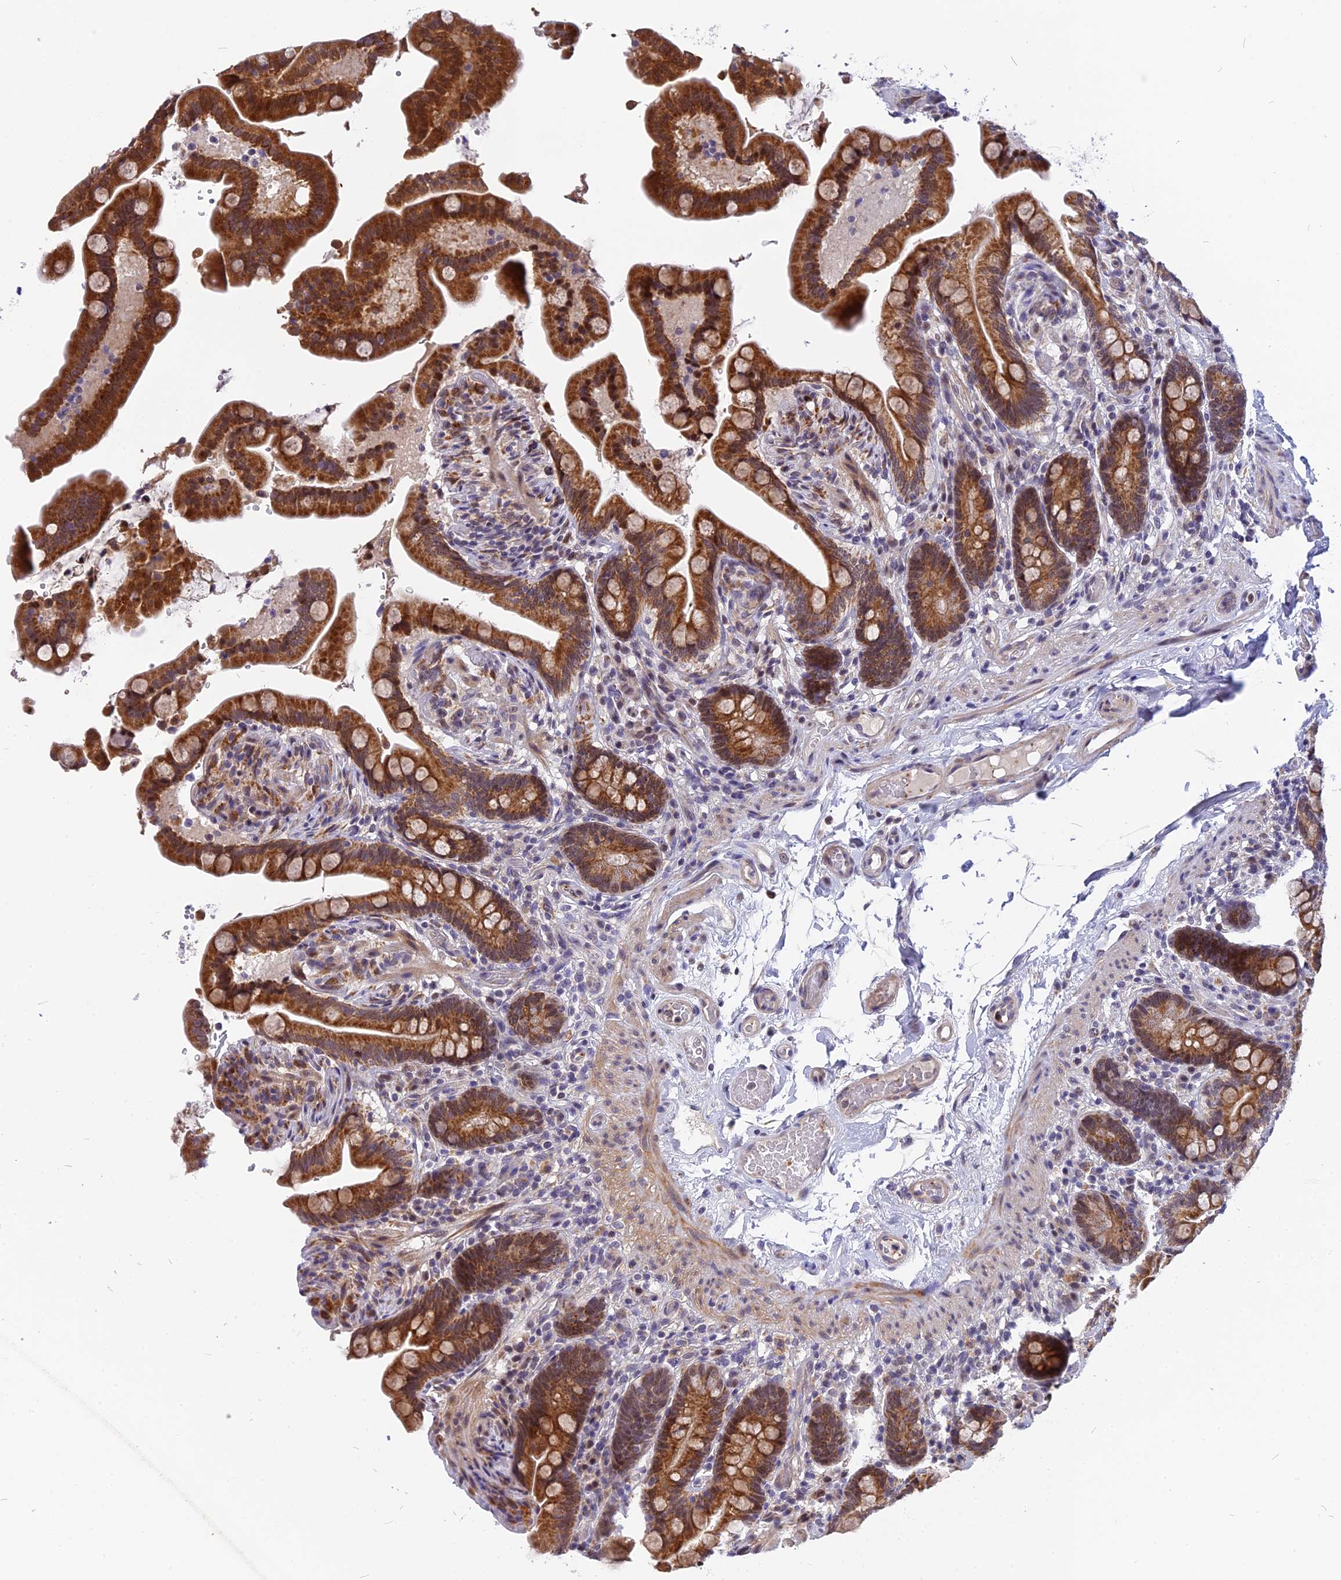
{"staining": {"intensity": "weak", "quantity": ">75%", "location": "cytoplasmic/membranous"}, "tissue": "colon", "cell_type": "Endothelial cells", "image_type": "normal", "snomed": [{"axis": "morphology", "description": "Normal tissue, NOS"}, {"axis": "topography", "description": "Smooth muscle"}, {"axis": "topography", "description": "Colon"}], "caption": "IHC (DAB) staining of benign human colon shows weak cytoplasmic/membranous protein expression in approximately >75% of endothelial cells. (Brightfield microscopy of DAB IHC at high magnification).", "gene": "CMC1", "patient": {"sex": "male", "age": 73}}